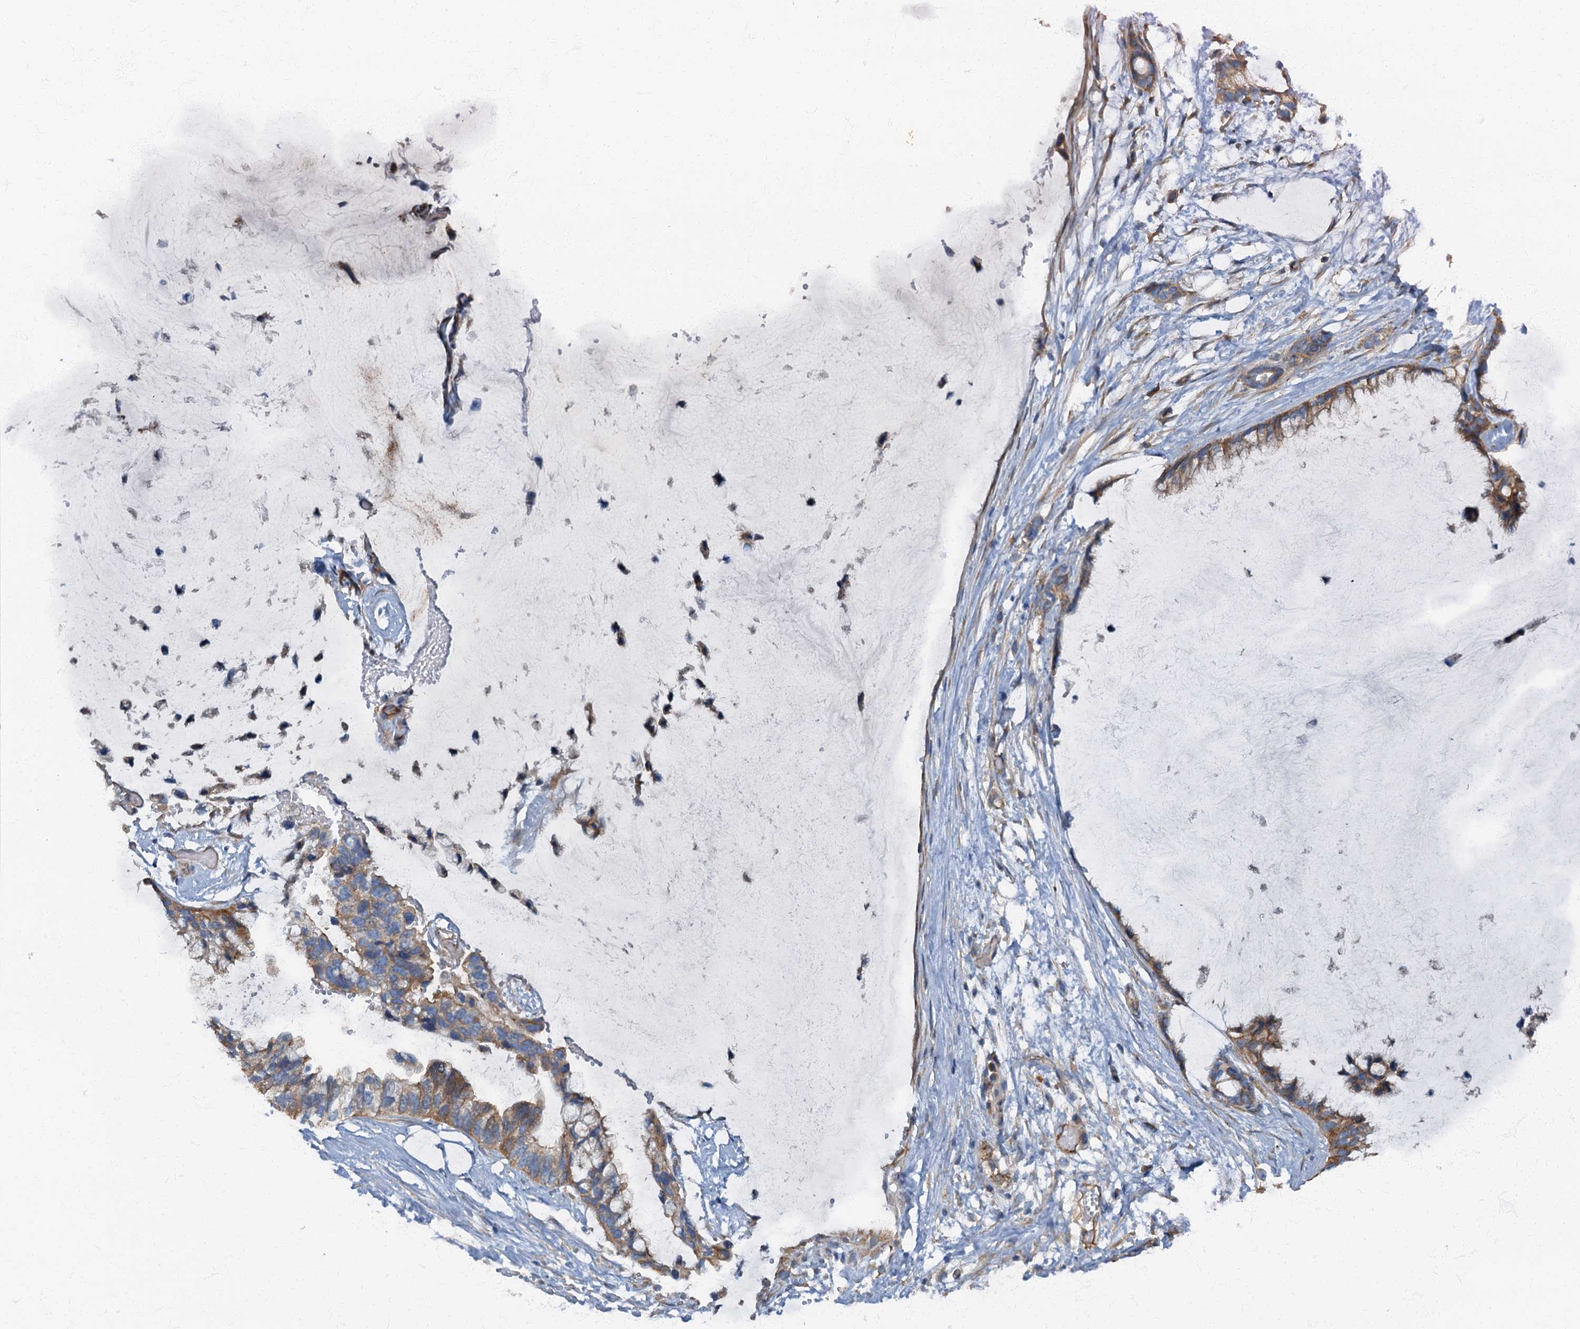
{"staining": {"intensity": "weak", "quantity": ">75%", "location": "cytoplasmic/membranous"}, "tissue": "ovarian cancer", "cell_type": "Tumor cells", "image_type": "cancer", "snomed": [{"axis": "morphology", "description": "Cystadenocarcinoma, mucinous, NOS"}, {"axis": "topography", "description": "Ovary"}], "caption": "Immunohistochemistry photomicrograph of human ovarian mucinous cystadenocarcinoma stained for a protein (brown), which shows low levels of weak cytoplasmic/membranous expression in about >75% of tumor cells.", "gene": "ARL11", "patient": {"sex": "female", "age": 39}}